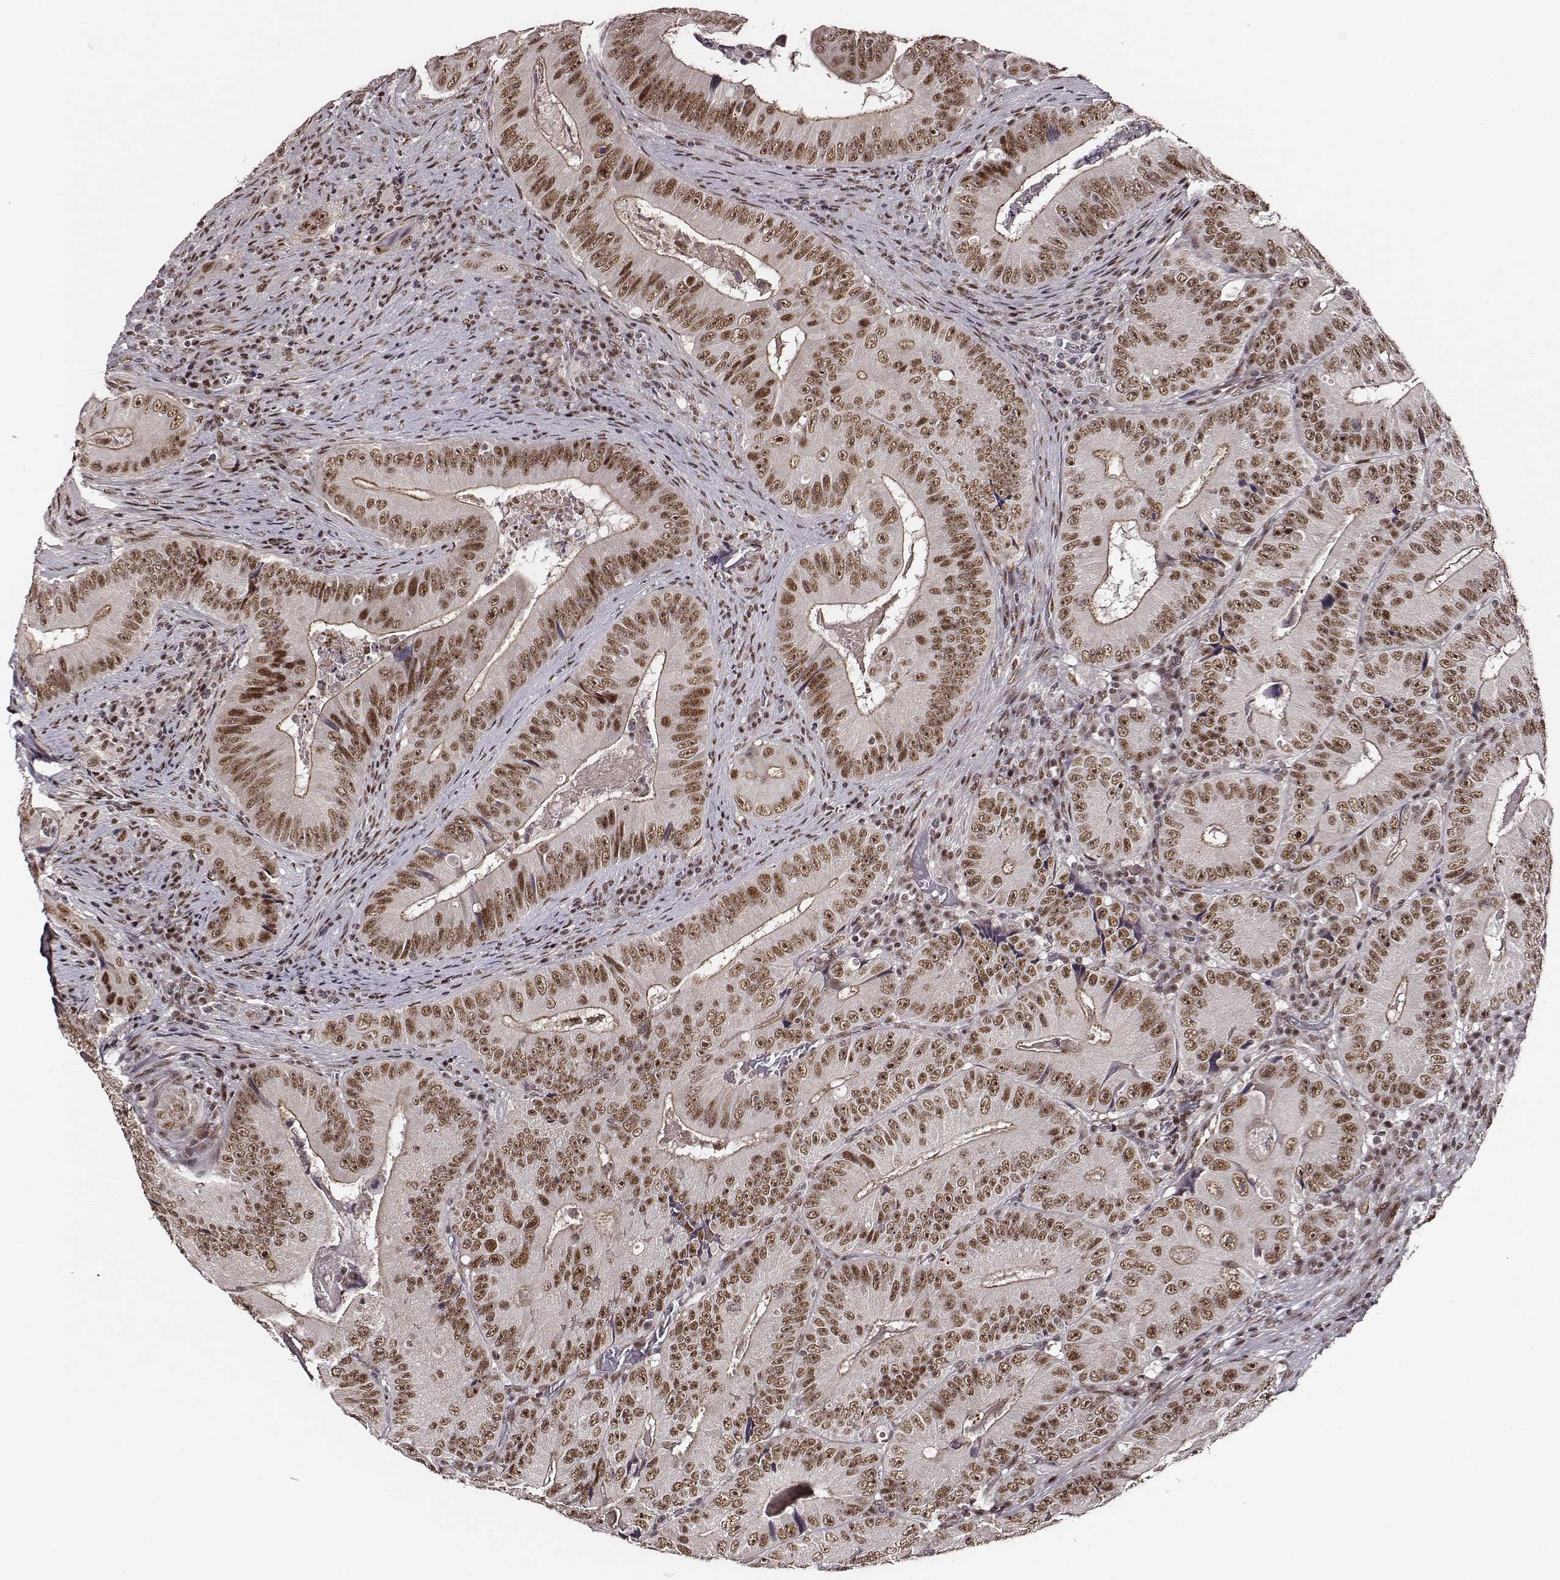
{"staining": {"intensity": "moderate", "quantity": ">75%", "location": "nuclear"}, "tissue": "colorectal cancer", "cell_type": "Tumor cells", "image_type": "cancer", "snomed": [{"axis": "morphology", "description": "Adenocarcinoma, NOS"}, {"axis": "topography", "description": "Colon"}], "caption": "Moderate nuclear protein expression is present in approximately >75% of tumor cells in colorectal cancer (adenocarcinoma).", "gene": "PPARA", "patient": {"sex": "female", "age": 86}}